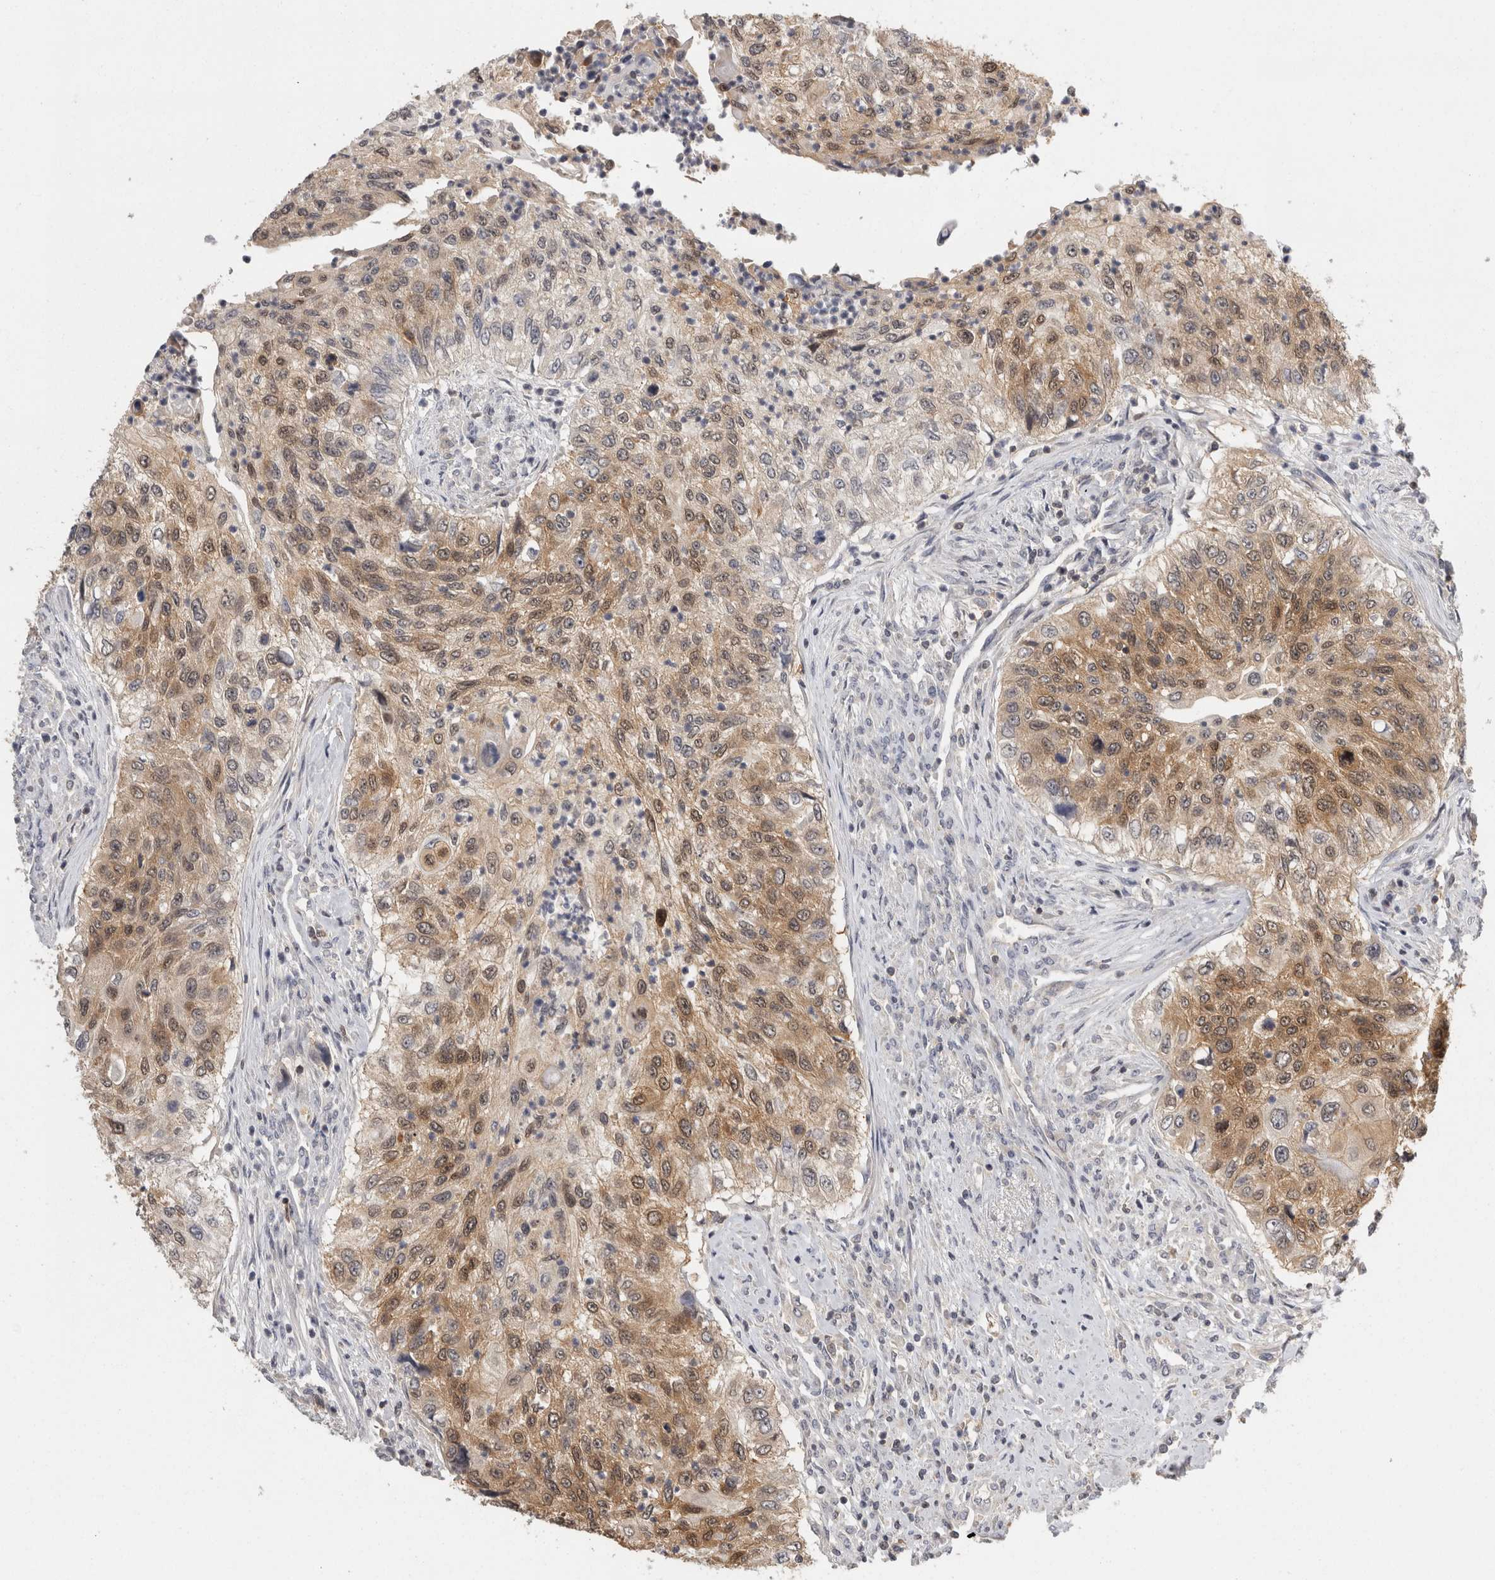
{"staining": {"intensity": "moderate", "quantity": ">75%", "location": "cytoplasmic/membranous"}, "tissue": "urothelial cancer", "cell_type": "Tumor cells", "image_type": "cancer", "snomed": [{"axis": "morphology", "description": "Urothelial carcinoma, High grade"}, {"axis": "topography", "description": "Urinary bladder"}], "caption": "Immunohistochemistry (IHC) micrograph of urothelial cancer stained for a protein (brown), which reveals medium levels of moderate cytoplasmic/membranous staining in about >75% of tumor cells.", "gene": "ACAT2", "patient": {"sex": "female", "age": 60}}